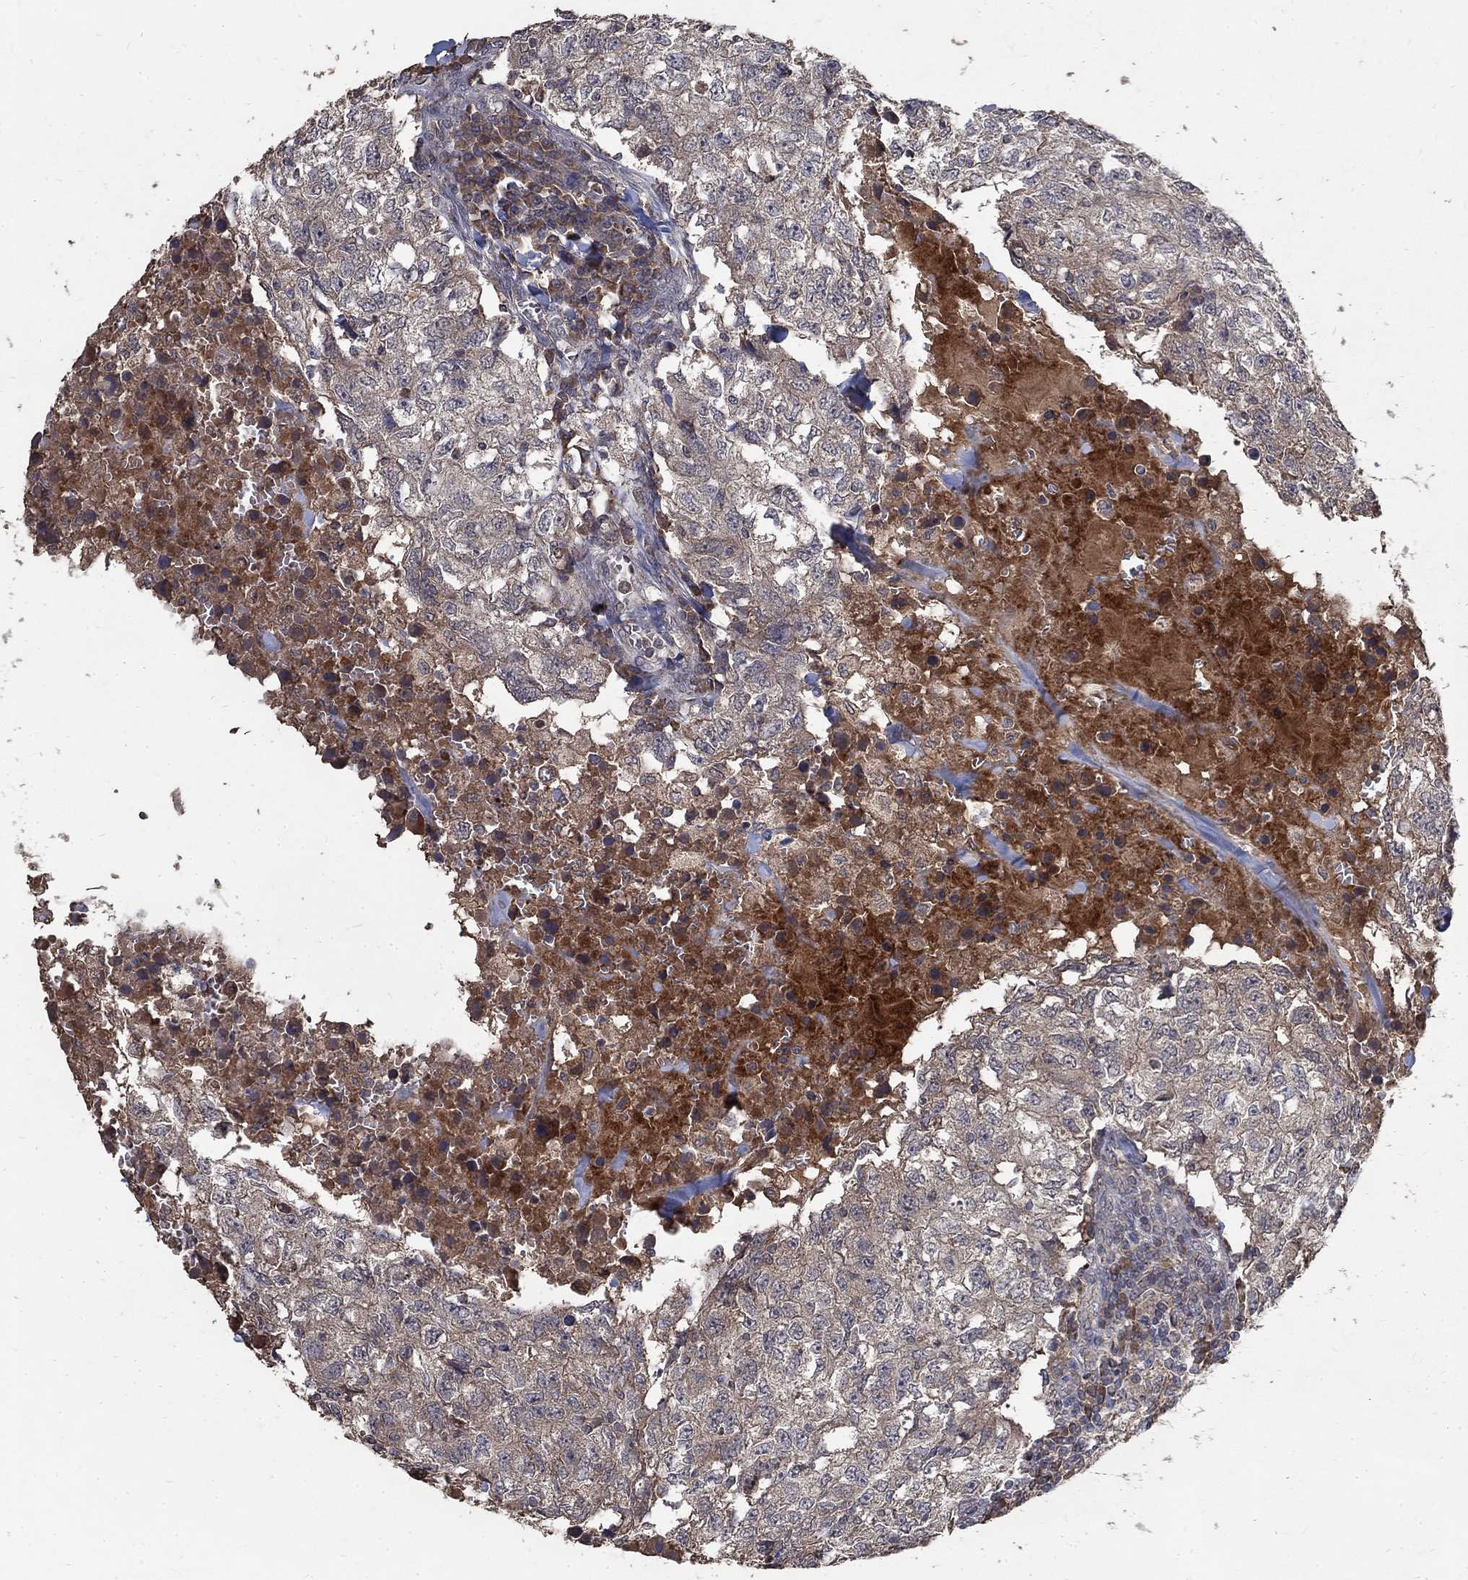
{"staining": {"intensity": "weak", "quantity": "<25%", "location": "cytoplasmic/membranous"}, "tissue": "breast cancer", "cell_type": "Tumor cells", "image_type": "cancer", "snomed": [{"axis": "morphology", "description": "Duct carcinoma"}, {"axis": "topography", "description": "Breast"}], "caption": "A photomicrograph of breast cancer stained for a protein shows no brown staining in tumor cells. (Stains: DAB immunohistochemistry (IHC) with hematoxylin counter stain, Microscopy: brightfield microscopy at high magnification).", "gene": "C17orf75", "patient": {"sex": "female", "age": 30}}